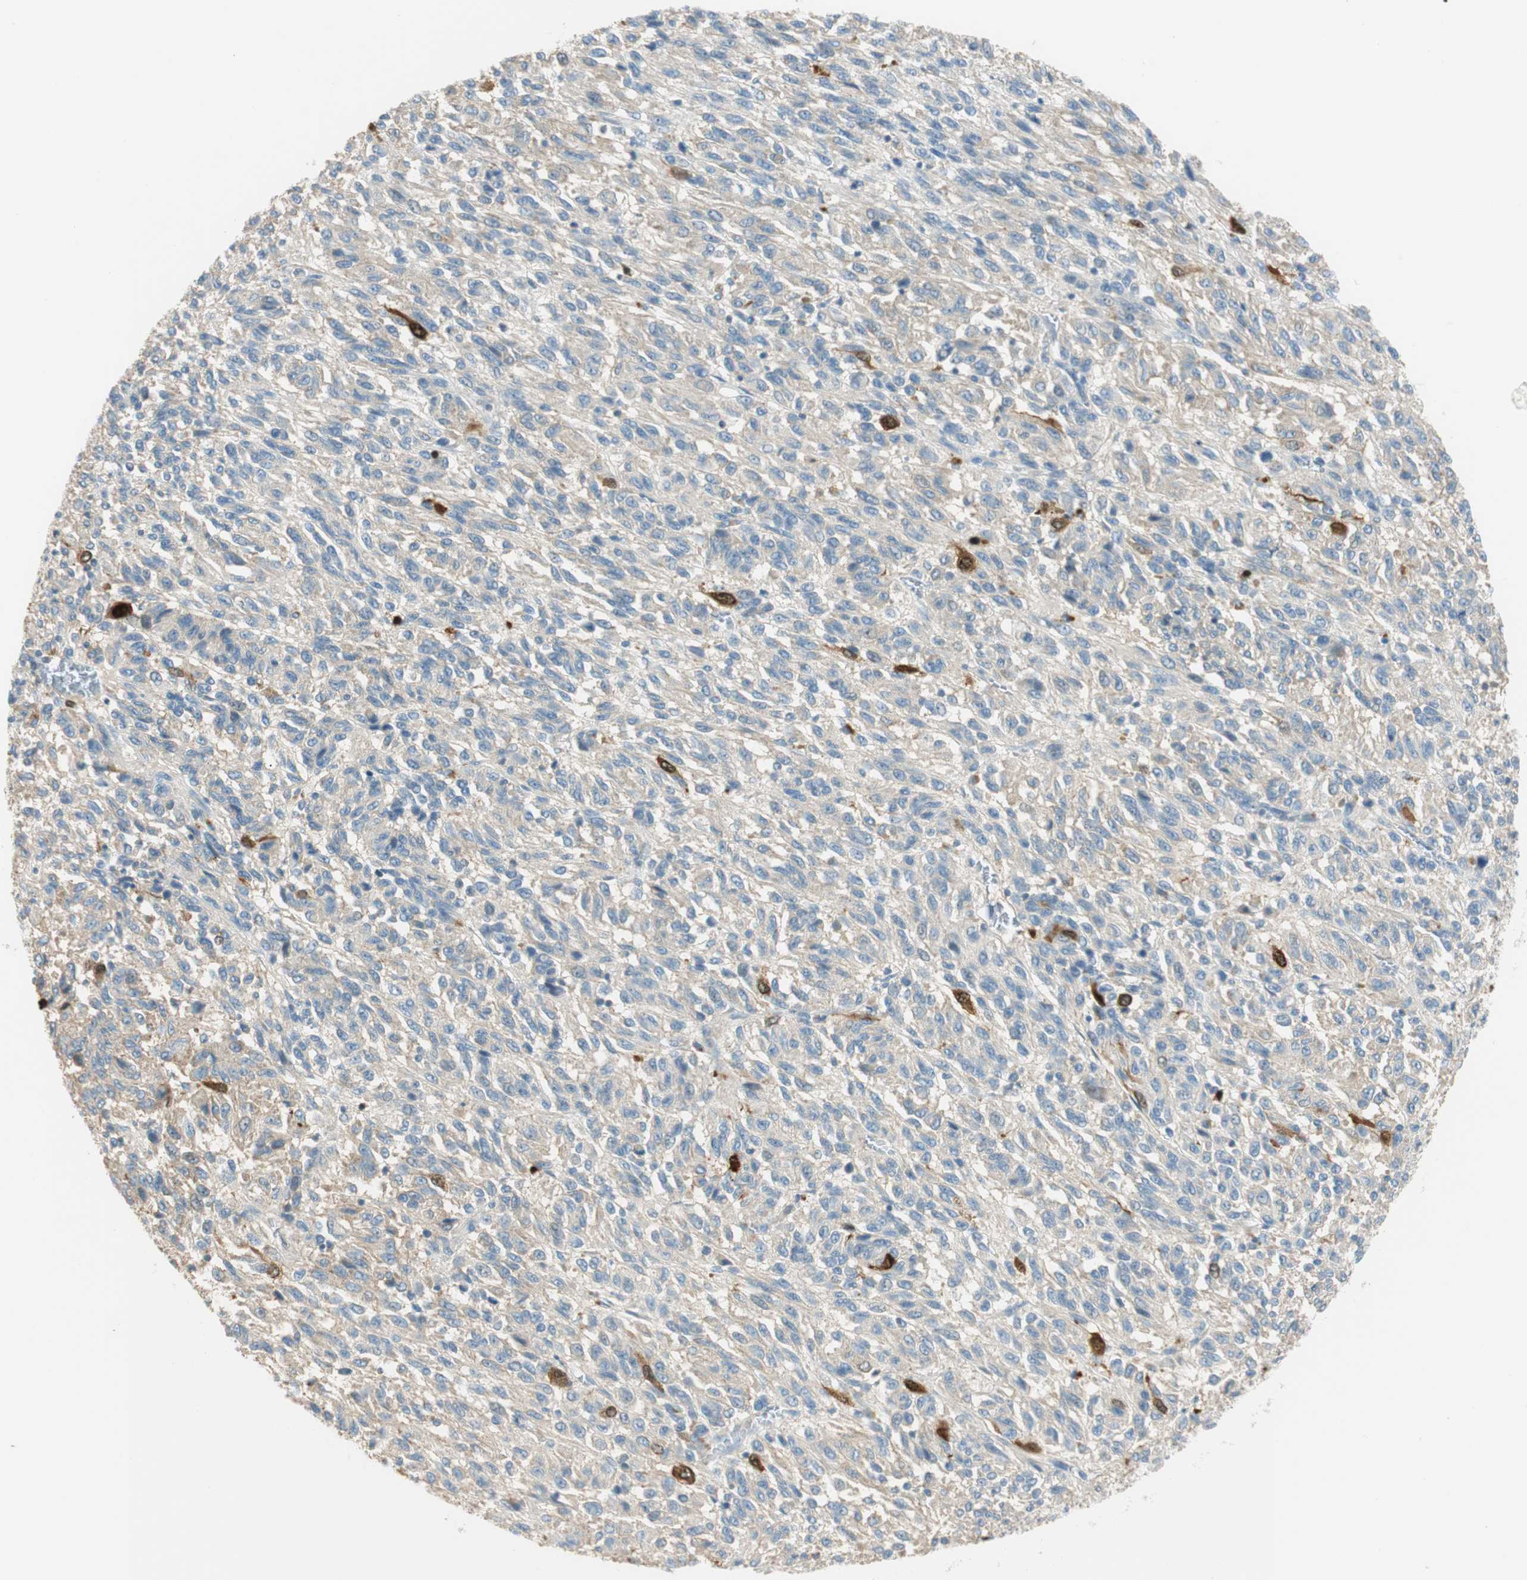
{"staining": {"intensity": "strong", "quantity": "<25%", "location": "cytoplasmic/membranous,nuclear"}, "tissue": "melanoma", "cell_type": "Tumor cells", "image_type": "cancer", "snomed": [{"axis": "morphology", "description": "Malignant melanoma, Metastatic site"}, {"axis": "topography", "description": "Lung"}], "caption": "Protein expression analysis of human melanoma reveals strong cytoplasmic/membranous and nuclear expression in about <25% of tumor cells.", "gene": "PTTG1", "patient": {"sex": "male", "age": 64}}